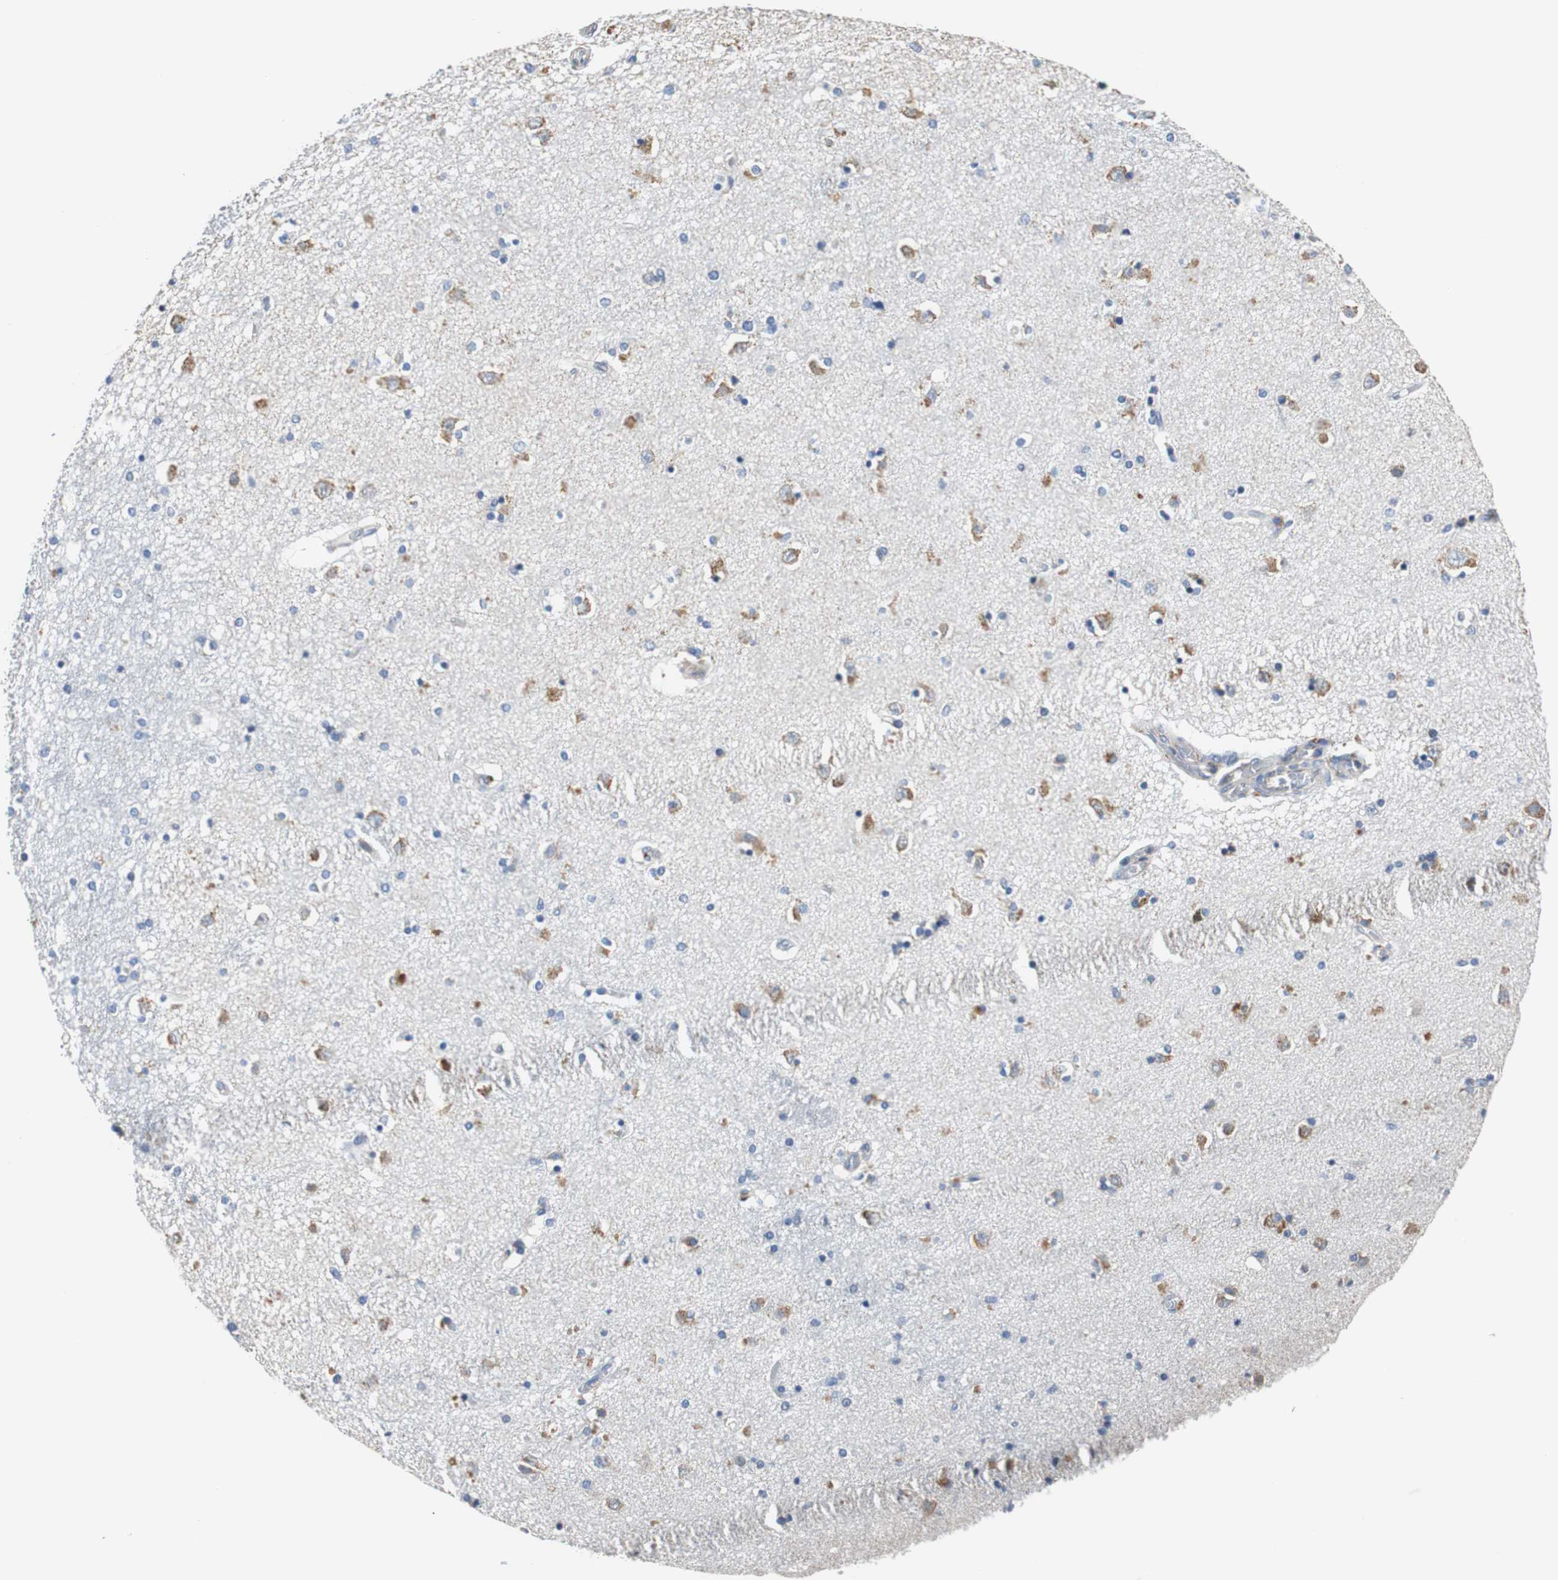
{"staining": {"intensity": "negative", "quantity": "none", "location": "none"}, "tissue": "caudate", "cell_type": "Glial cells", "image_type": "normal", "snomed": [{"axis": "morphology", "description": "Normal tissue, NOS"}, {"axis": "topography", "description": "Lateral ventricle wall"}], "caption": "This image is of benign caudate stained with IHC to label a protein in brown with the nuclei are counter-stained blue. There is no positivity in glial cells.", "gene": "PCK1", "patient": {"sex": "female", "age": 54}}